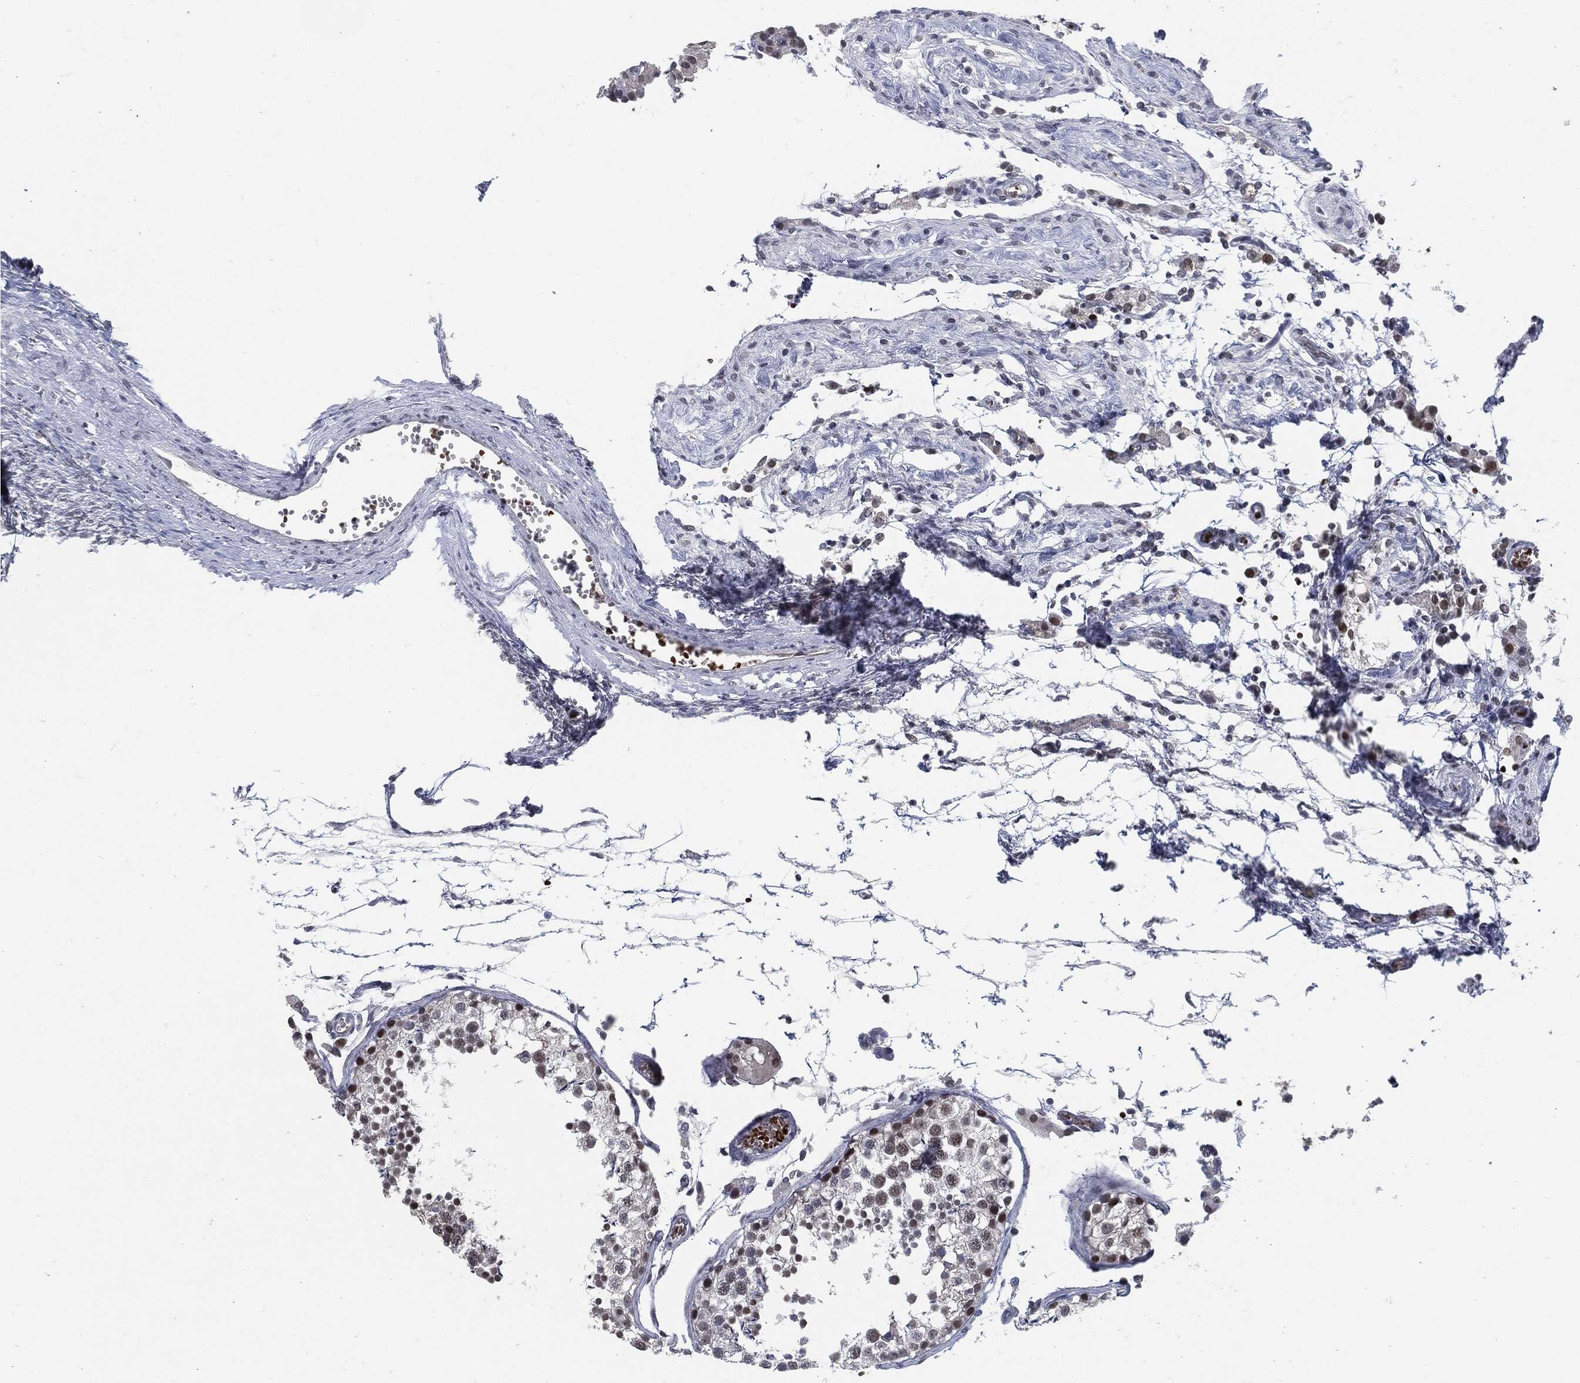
{"staining": {"intensity": "strong", "quantity": "<25%", "location": "nuclear"}, "tissue": "testis", "cell_type": "Cells in seminiferous ducts", "image_type": "normal", "snomed": [{"axis": "morphology", "description": "Normal tissue, NOS"}, {"axis": "topography", "description": "Testis"}], "caption": "A brown stain labels strong nuclear staining of a protein in cells in seminiferous ducts of unremarkable human testis.", "gene": "ANXA1", "patient": {"sex": "male", "age": 29}}